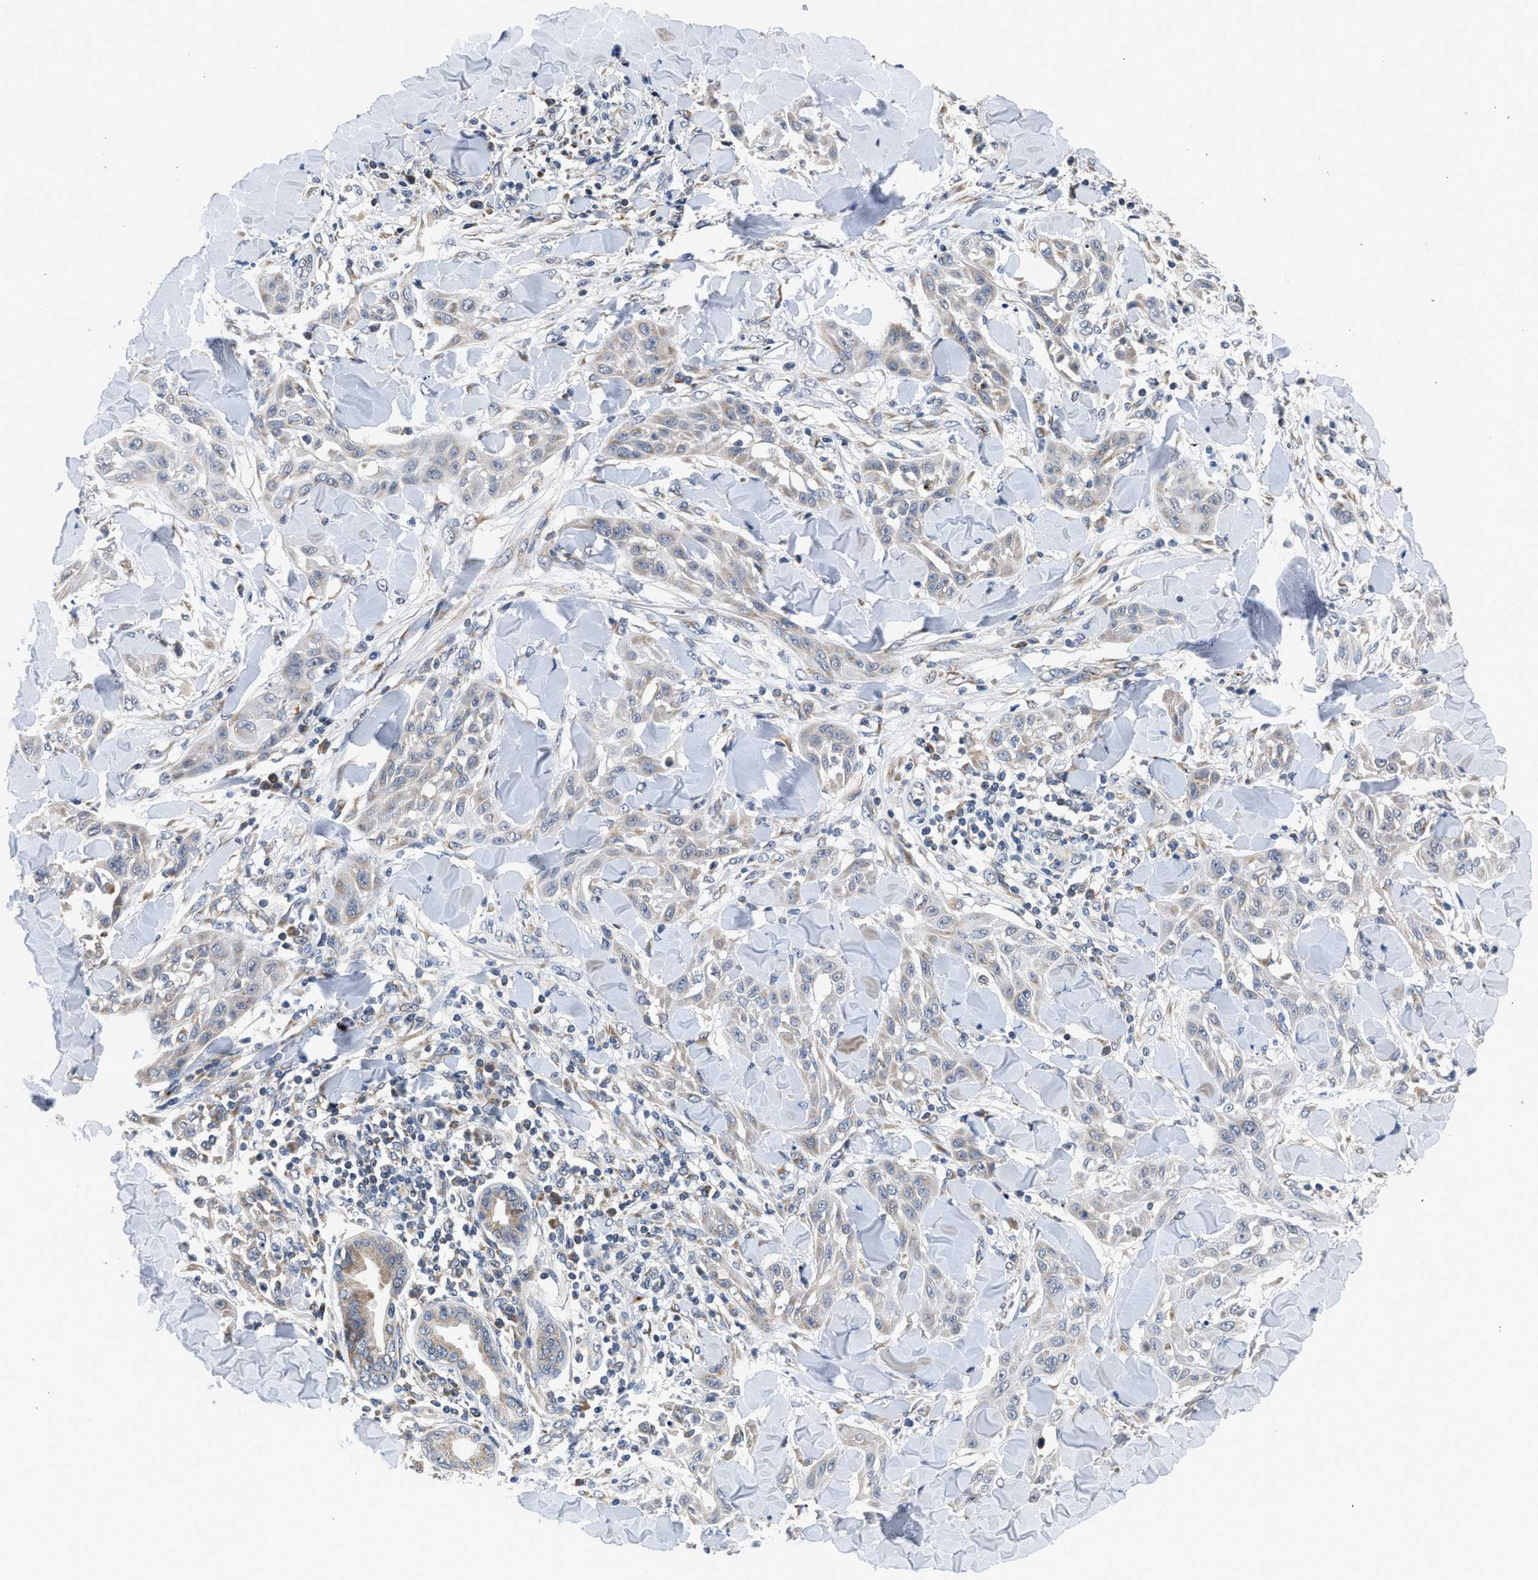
{"staining": {"intensity": "weak", "quantity": ">75%", "location": "cytoplasmic/membranous"}, "tissue": "skin cancer", "cell_type": "Tumor cells", "image_type": "cancer", "snomed": [{"axis": "morphology", "description": "Squamous cell carcinoma, NOS"}, {"axis": "topography", "description": "Skin"}], "caption": "About >75% of tumor cells in skin cancer (squamous cell carcinoma) reveal weak cytoplasmic/membranous protein staining as visualized by brown immunohistochemical staining.", "gene": "PIM1", "patient": {"sex": "male", "age": 24}}